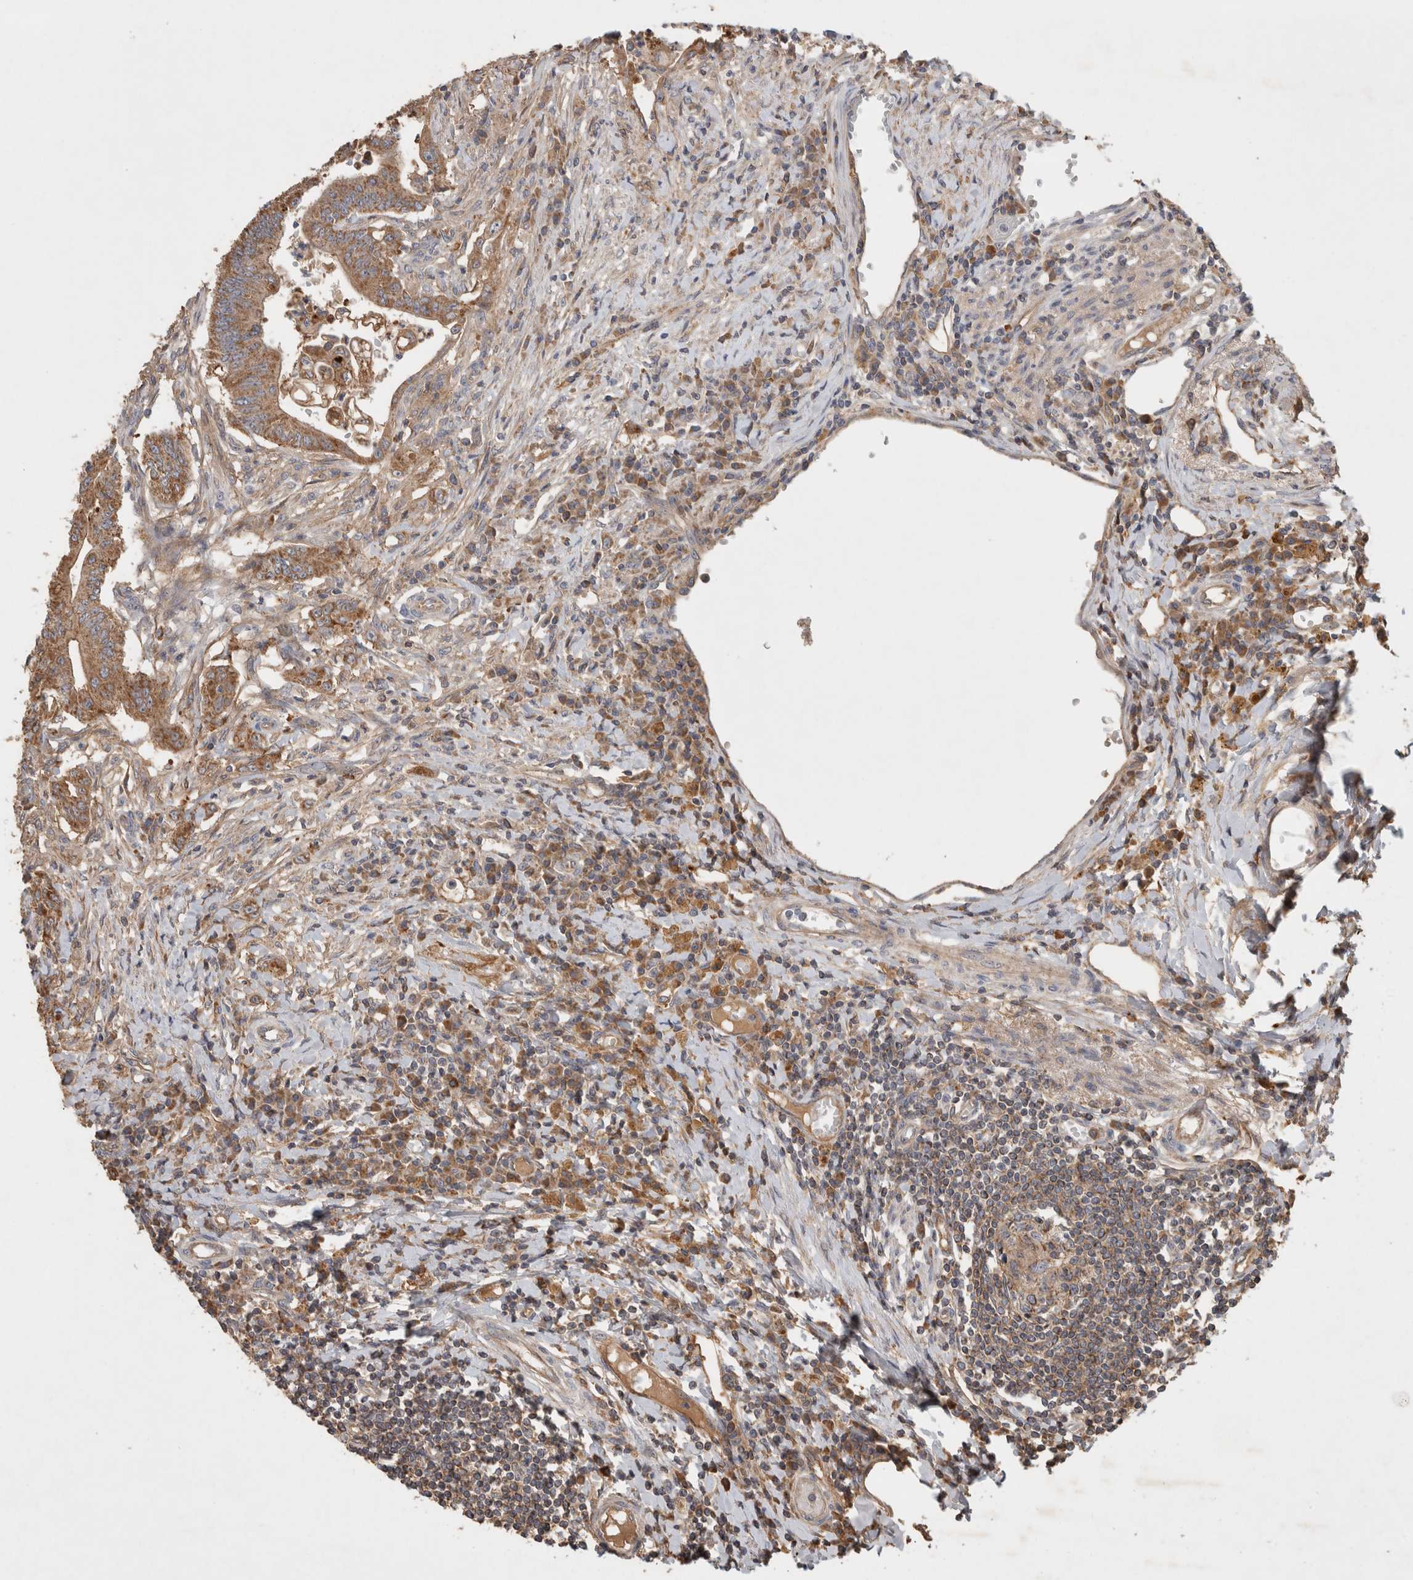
{"staining": {"intensity": "moderate", "quantity": ">75%", "location": "cytoplasmic/membranous"}, "tissue": "colorectal cancer", "cell_type": "Tumor cells", "image_type": "cancer", "snomed": [{"axis": "morphology", "description": "Adenoma, NOS"}, {"axis": "morphology", "description": "Adenocarcinoma, NOS"}, {"axis": "topography", "description": "Colon"}], "caption": "A high-resolution photomicrograph shows immunohistochemistry (IHC) staining of colorectal adenocarcinoma, which demonstrates moderate cytoplasmic/membranous expression in approximately >75% of tumor cells. (brown staining indicates protein expression, while blue staining denotes nuclei).", "gene": "SERAC1", "patient": {"sex": "male", "age": 79}}